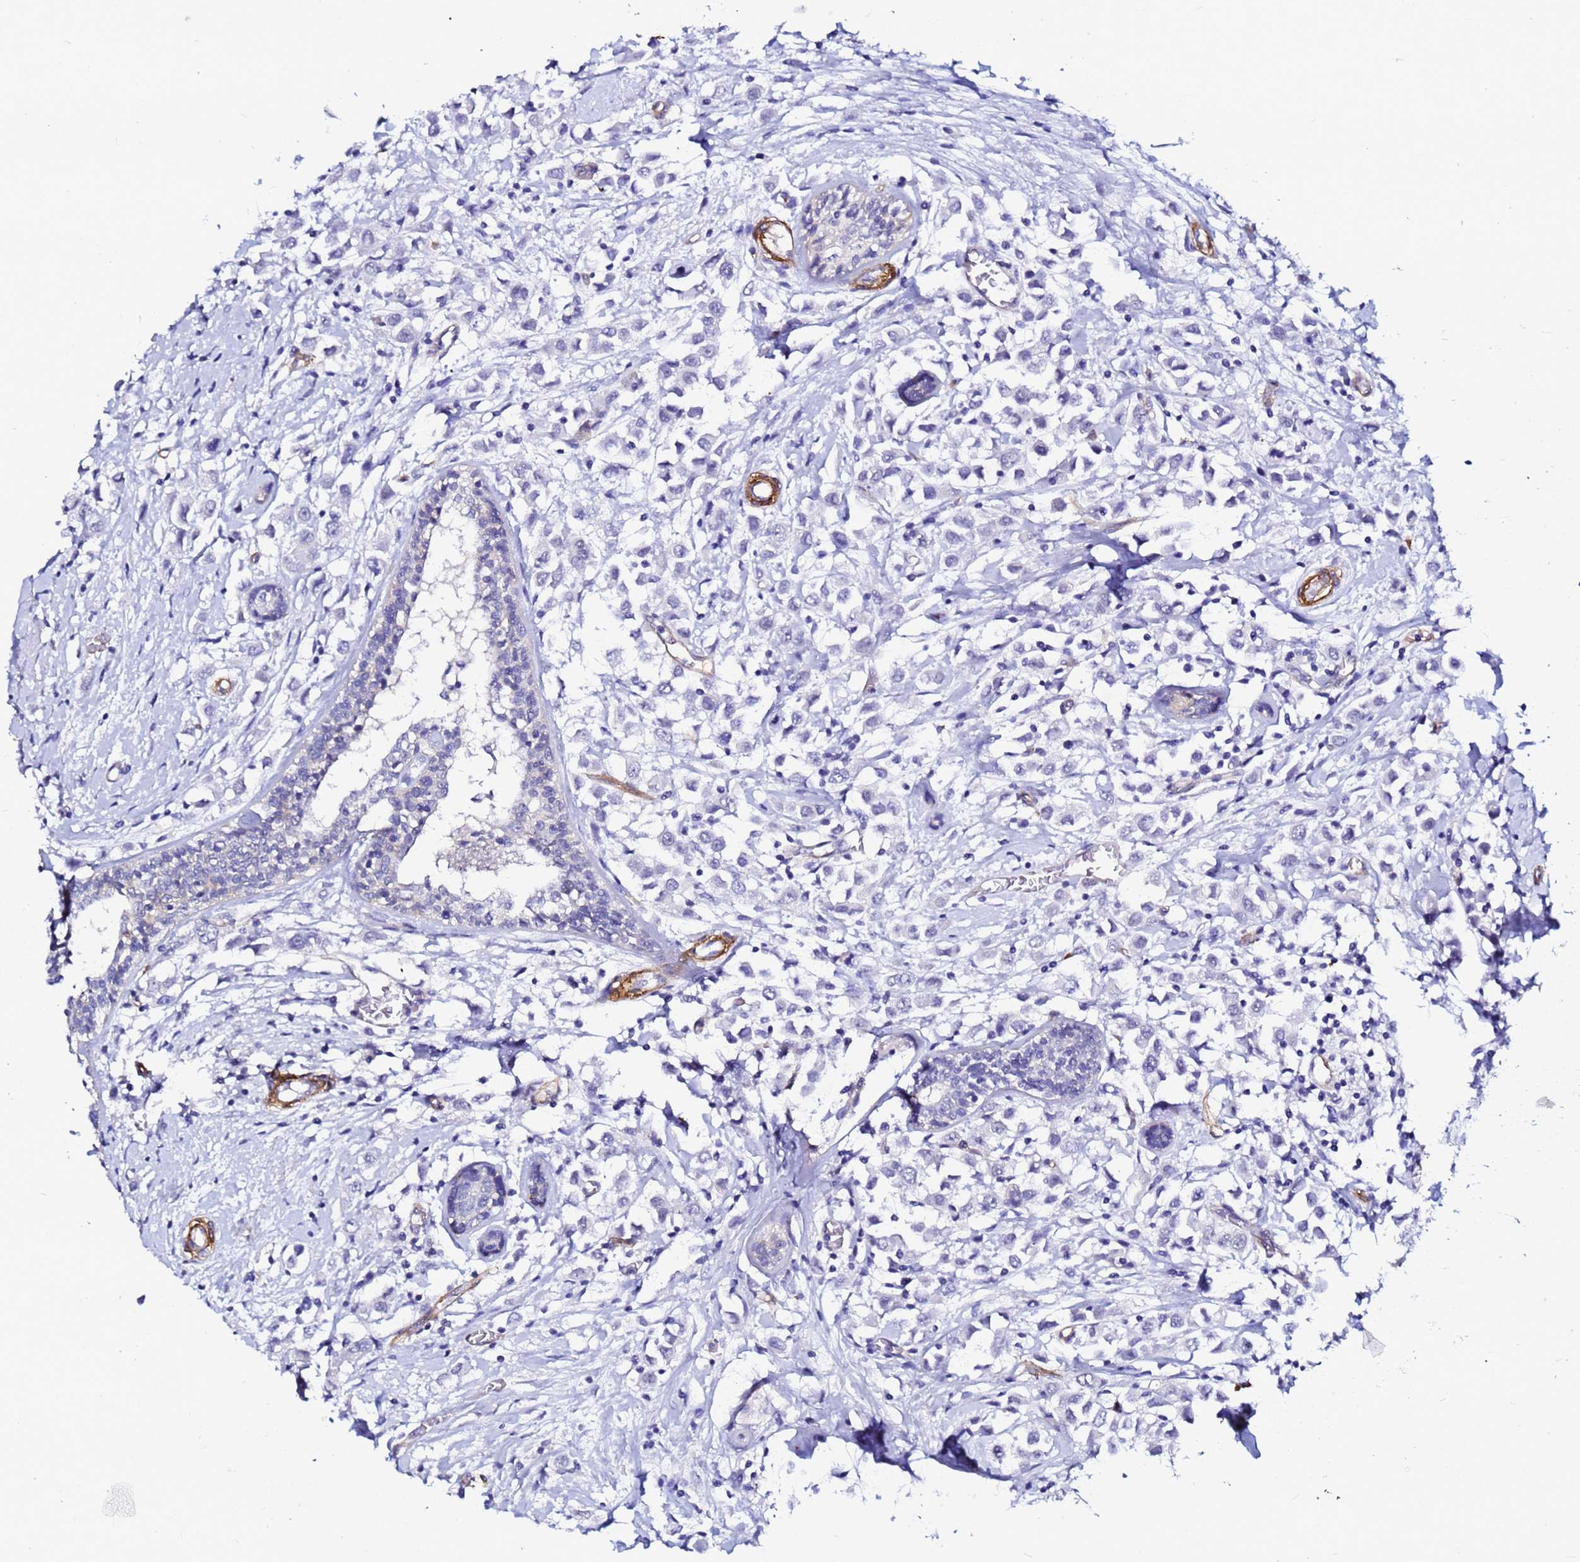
{"staining": {"intensity": "negative", "quantity": "none", "location": "none"}, "tissue": "breast cancer", "cell_type": "Tumor cells", "image_type": "cancer", "snomed": [{"axis": "morphology", "description": "Duct carcinoma"}, {"axis": "topography", "description": "Breast"}], "caption": "Immunohistochemistry of human infiltrating ductal carcinoma (breast) exhibits no expression in tumor cells.", "gene": "DEFB104A", "patient": {"sex": "female", "age": 61}}